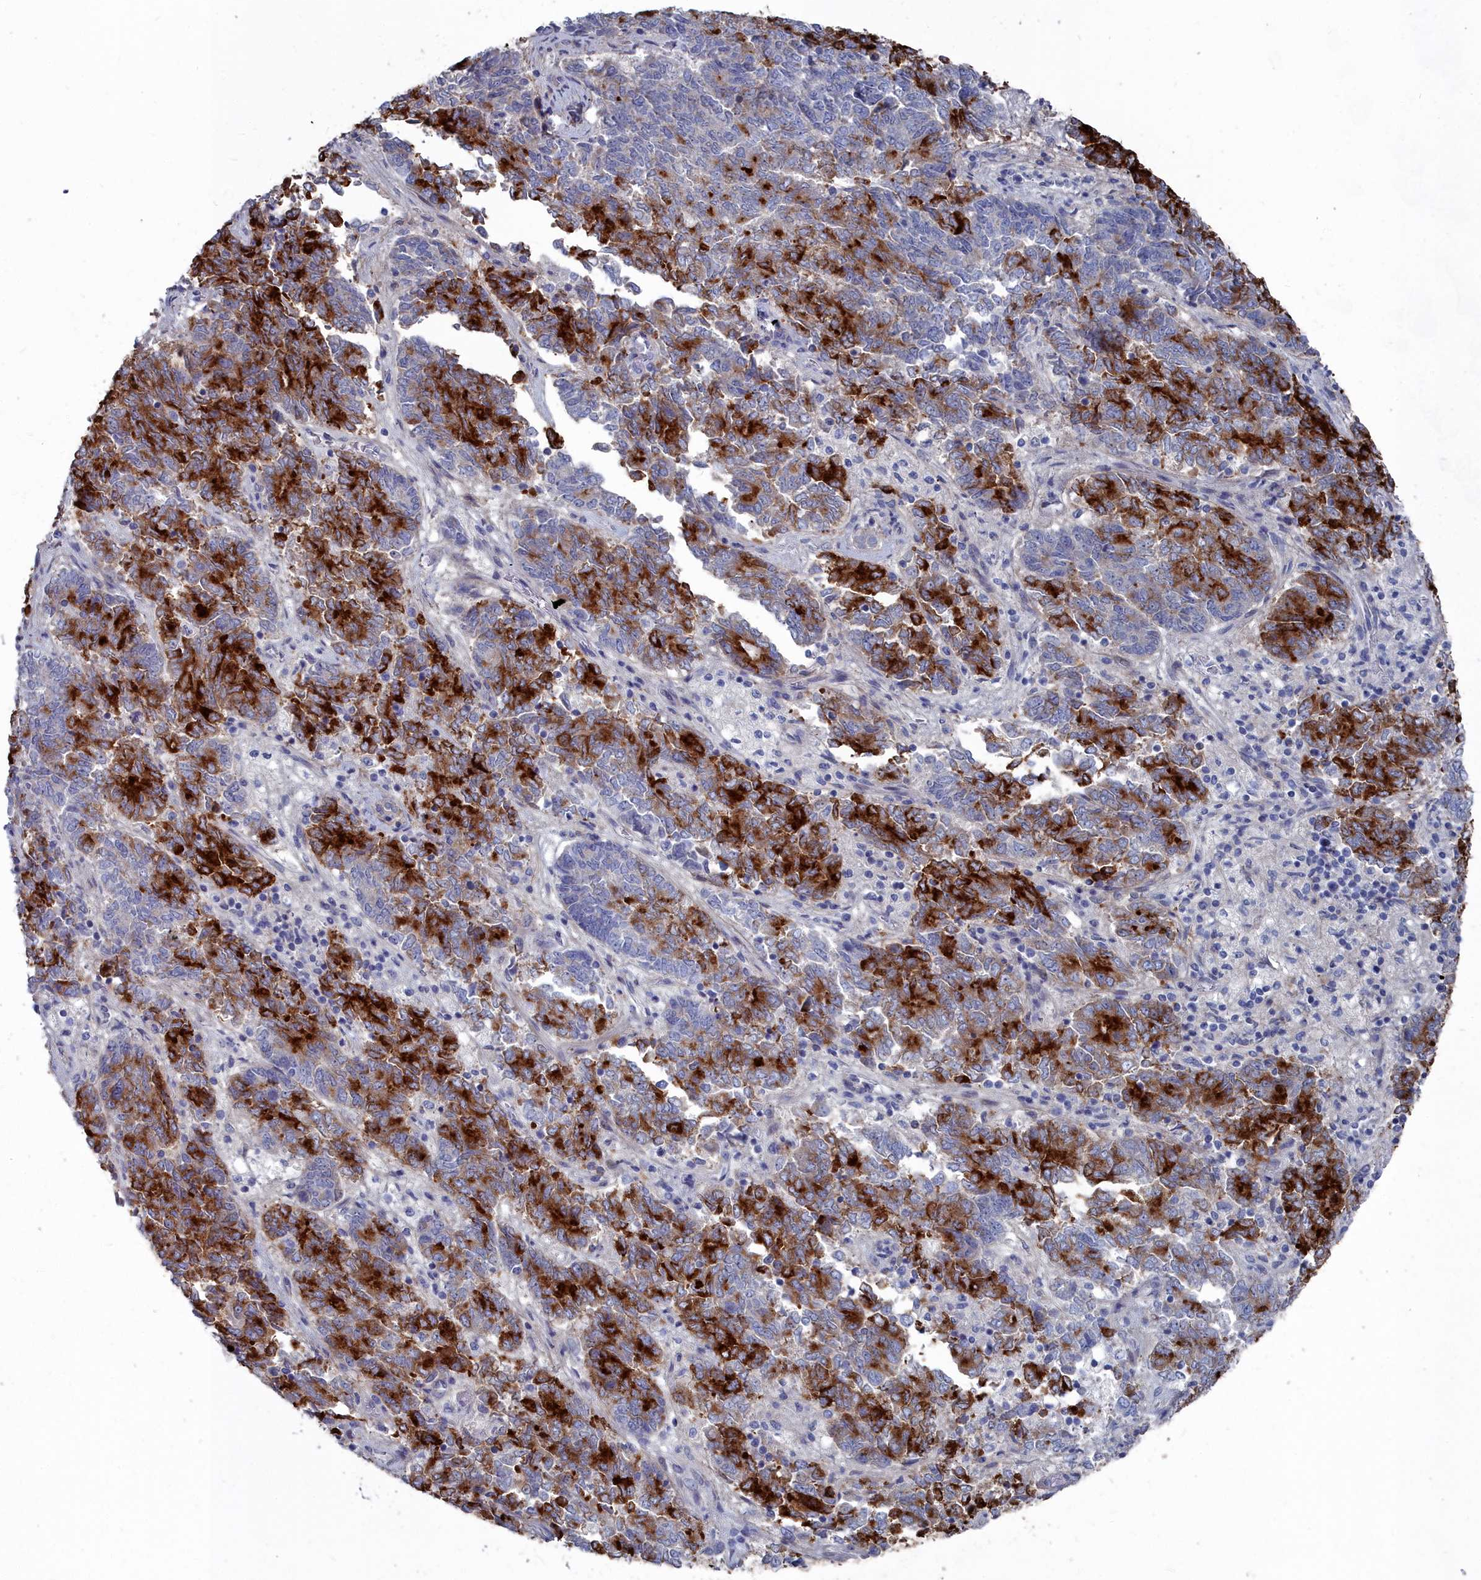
{"staining": {"intensity": "strong", "quantity": ">75%", "location": "cytoplasmic/membranous"}, "tissue": "endometrial cancer", "cell_type": "Tumor cells", "image_type": "cancer", "snomed": [{"axis": "morphology", "description": "Adenocarcinoma, NOS"}, {"axis": "topography", "description": "Endometrium"}], "caption": "Immunohistochemical staining of endometrial cancer (adenocarcinoma) shows high levels of strong cytoplasmic/membranous expression in about >75% of tumor cells. (DAB IHC with brightfield microscopy, high magnification).", "gene": "SHISAL2A", "patient": {"sex": "female", "age": 80}}